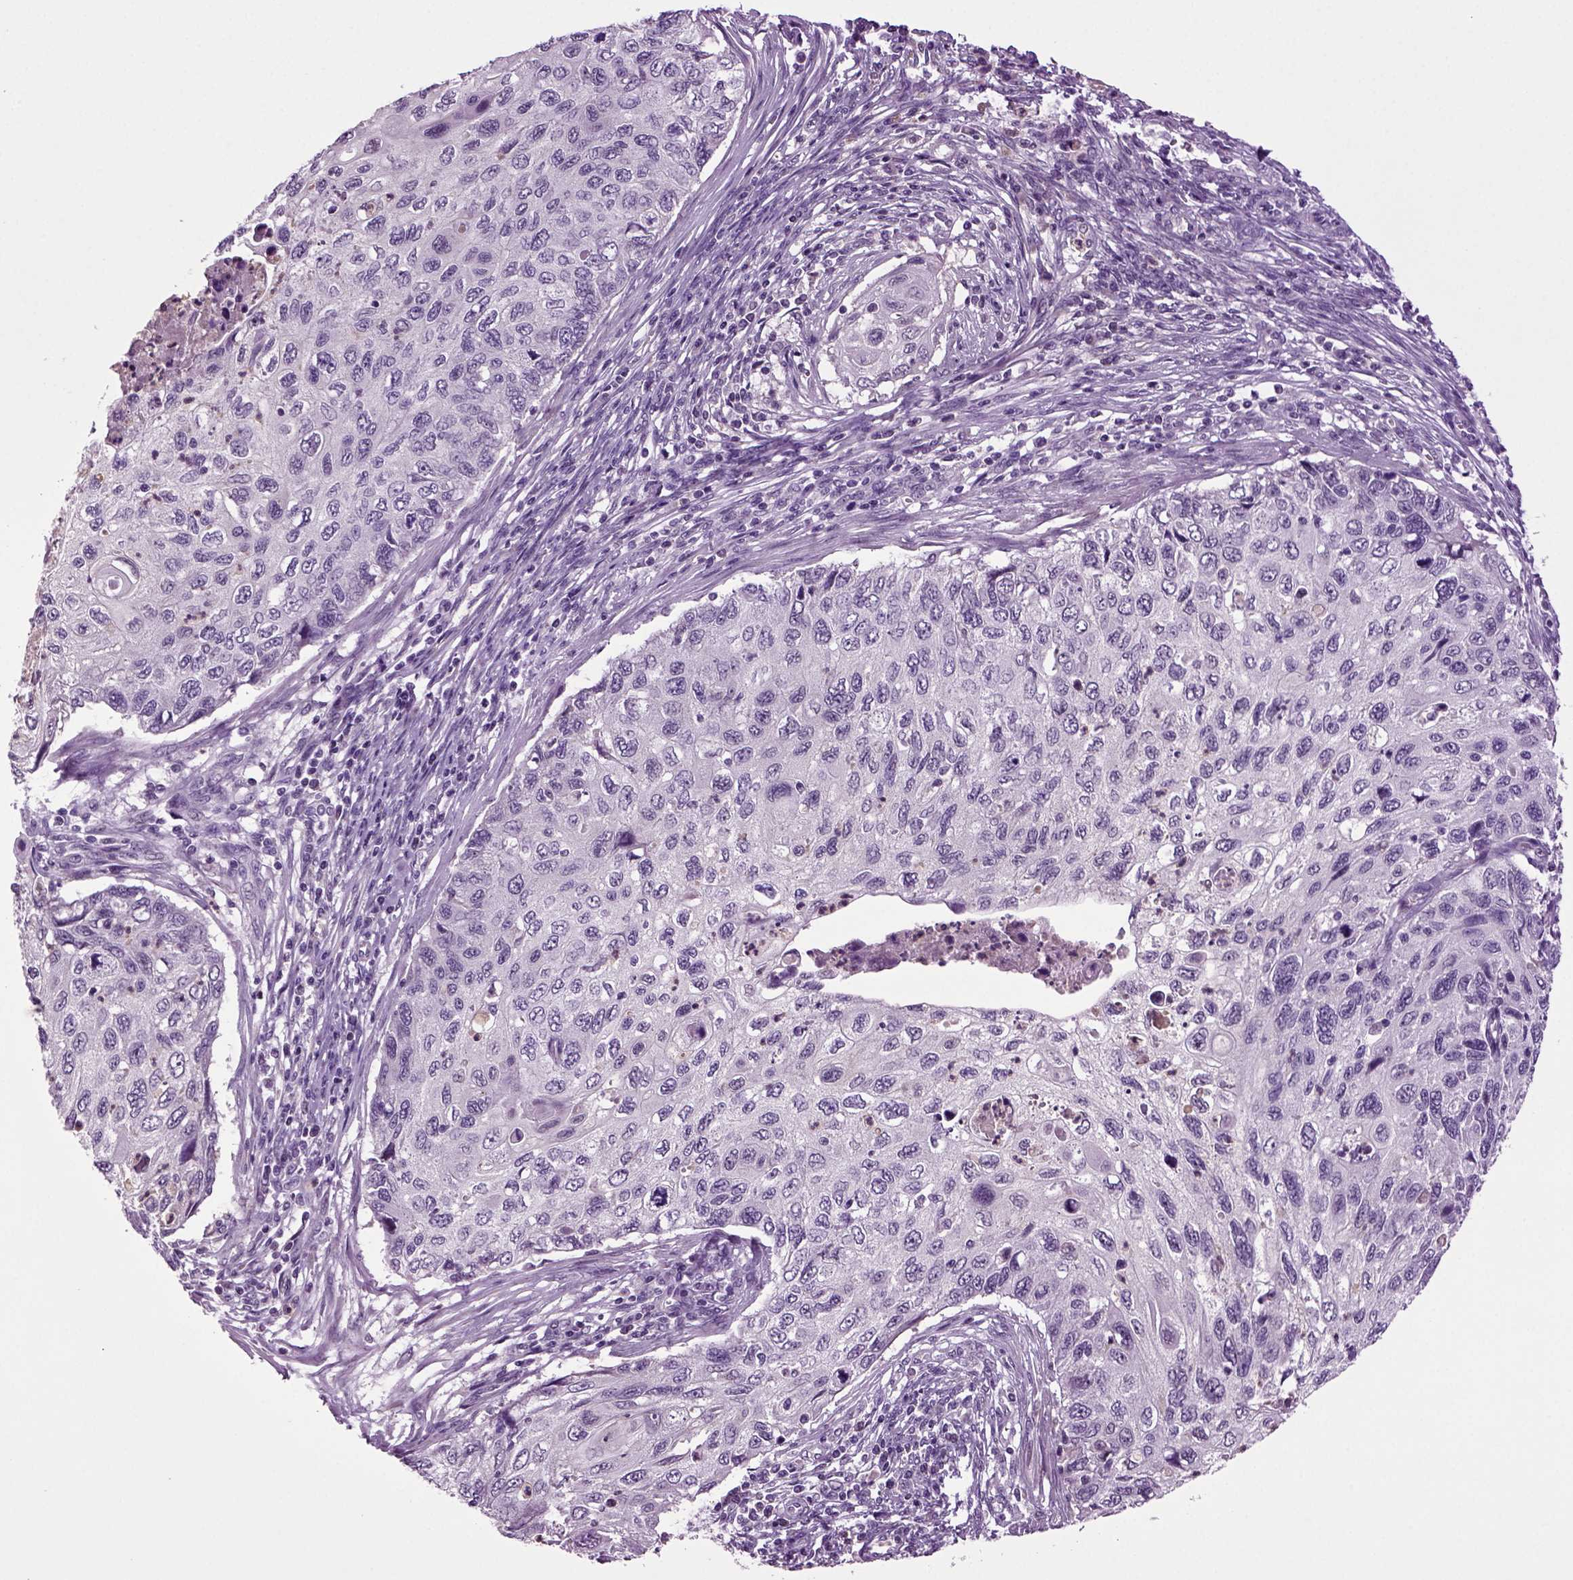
{"staining": {"intensity": "negative", "quantity": "none", "location": "none"}, "tissue": "cervical cancer", "cell_type": "Tumor cells", "image_type": "cancer", "snomed": [{"axis": "morphology", "description": "Squamous cell carcinoma, NOS"}, {"axis": "topography", "description": "Cervix"}], "caption": "This histopathology image is of cervical squamous cell carcinoma stained with immunohistochemistry to label a protein in brown with the nuclei are counter-stained blue. There is no expression in tumor cells. Brightfield microscopy of immunohistochemistry (IHC) stained with DAB (3,3'-diaminobenzidine) (brown) and hematoxylin (blue), captured at high magnification.", "gene": "FGF11", "patient": {"sex": "female", "age": 70}}